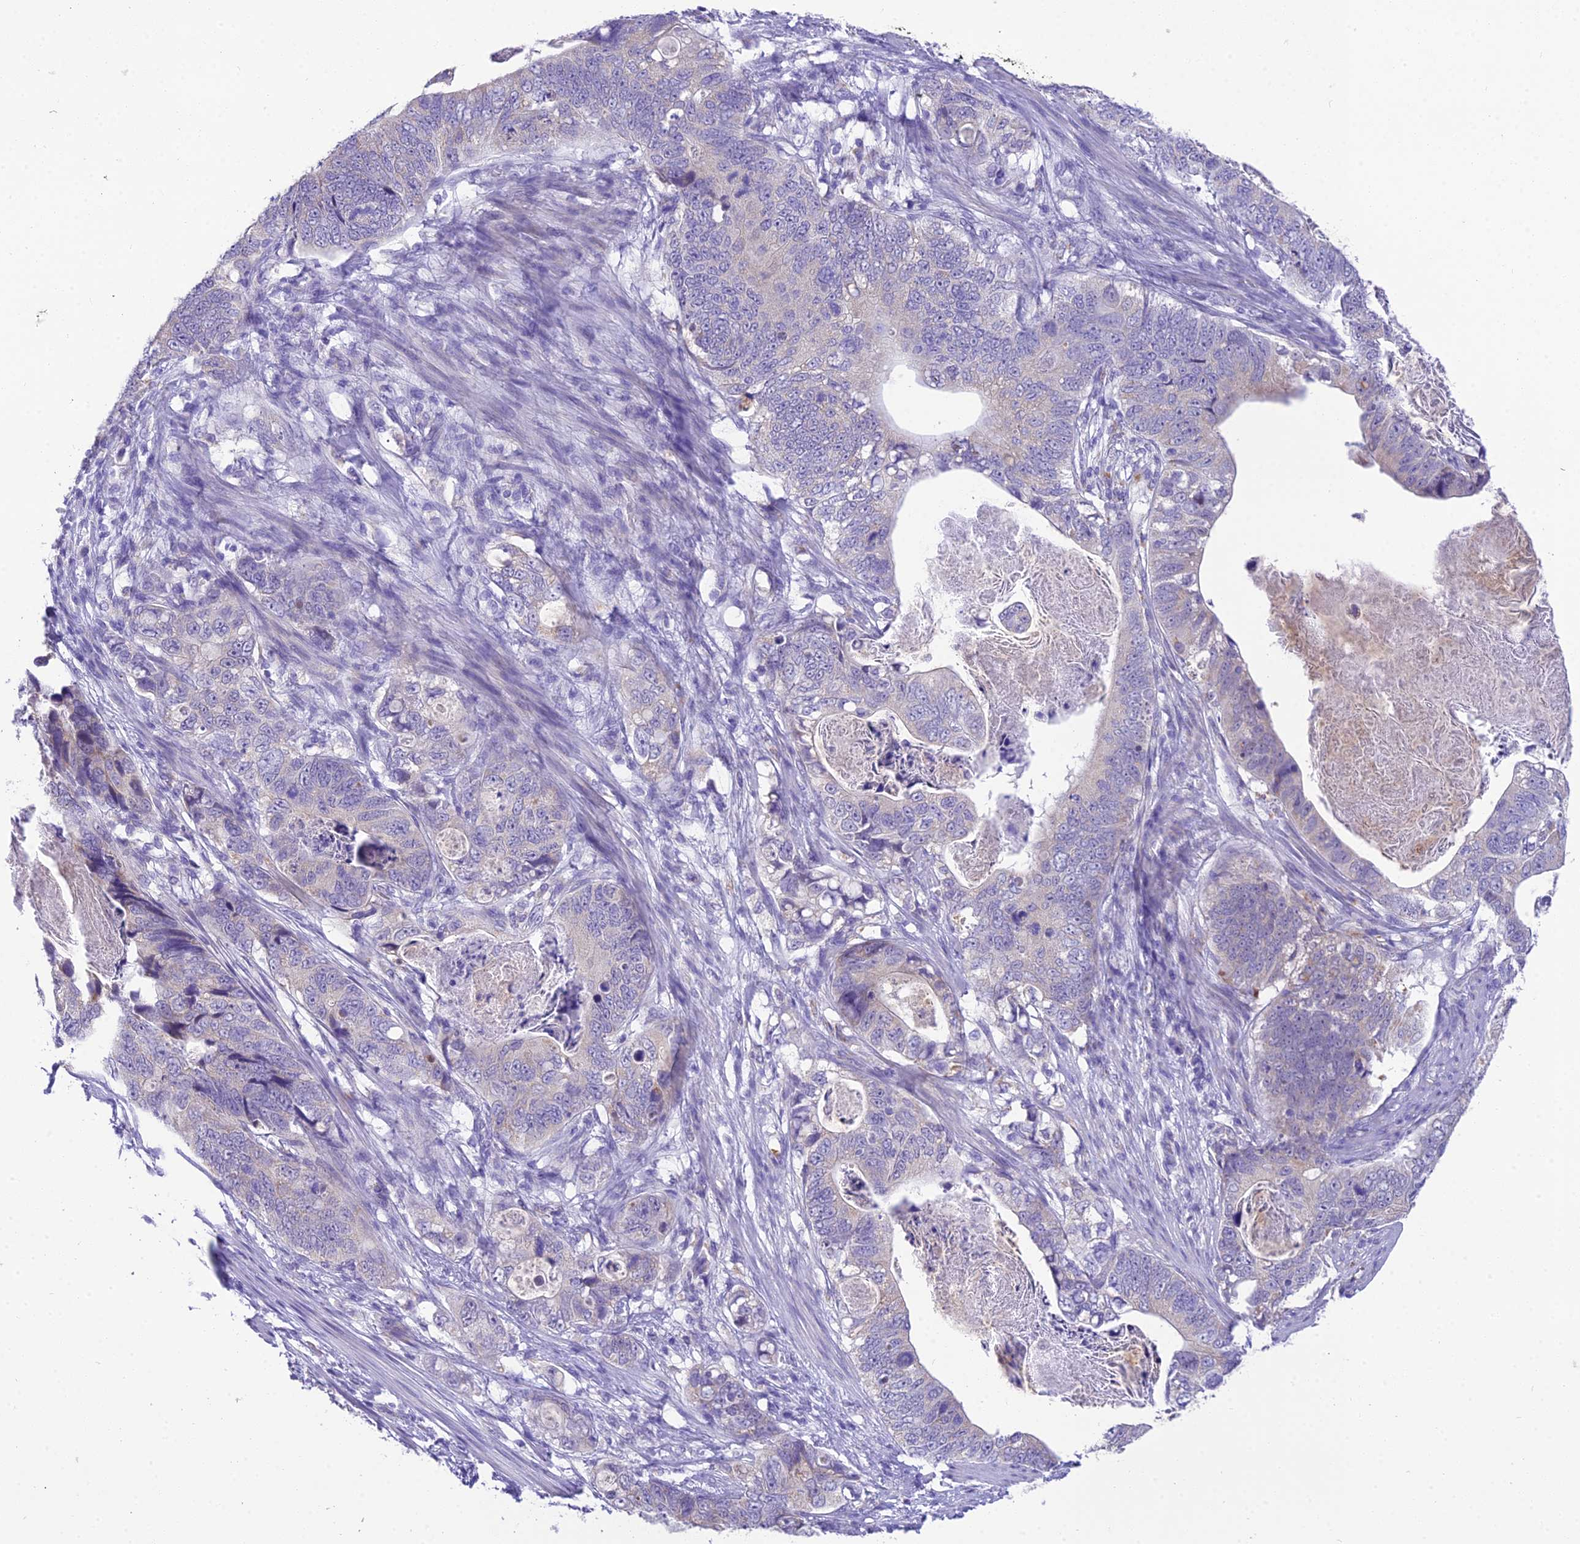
{"staining": {"intensity": "negative", "quantity": "none", "location": "none"}, "tissue": "stomach cancer", "cell_type": "Tumor cells", "image_type": "cancer", "snomed": [{"axis": "morphology", "description": "Normal tissue, NOS"}, {"axis": "morphology", "description": "Adenocarcinoma, NOS"}, {"axis": "topography", "description": "Stomach"}], "caption": "IHC photomicrograph of human stomach cancer stained for a protein (brown), which exhibits no expression in tumor cells.", "gene": "MIIP", "patient": {"sex": "female", "age": 89}}